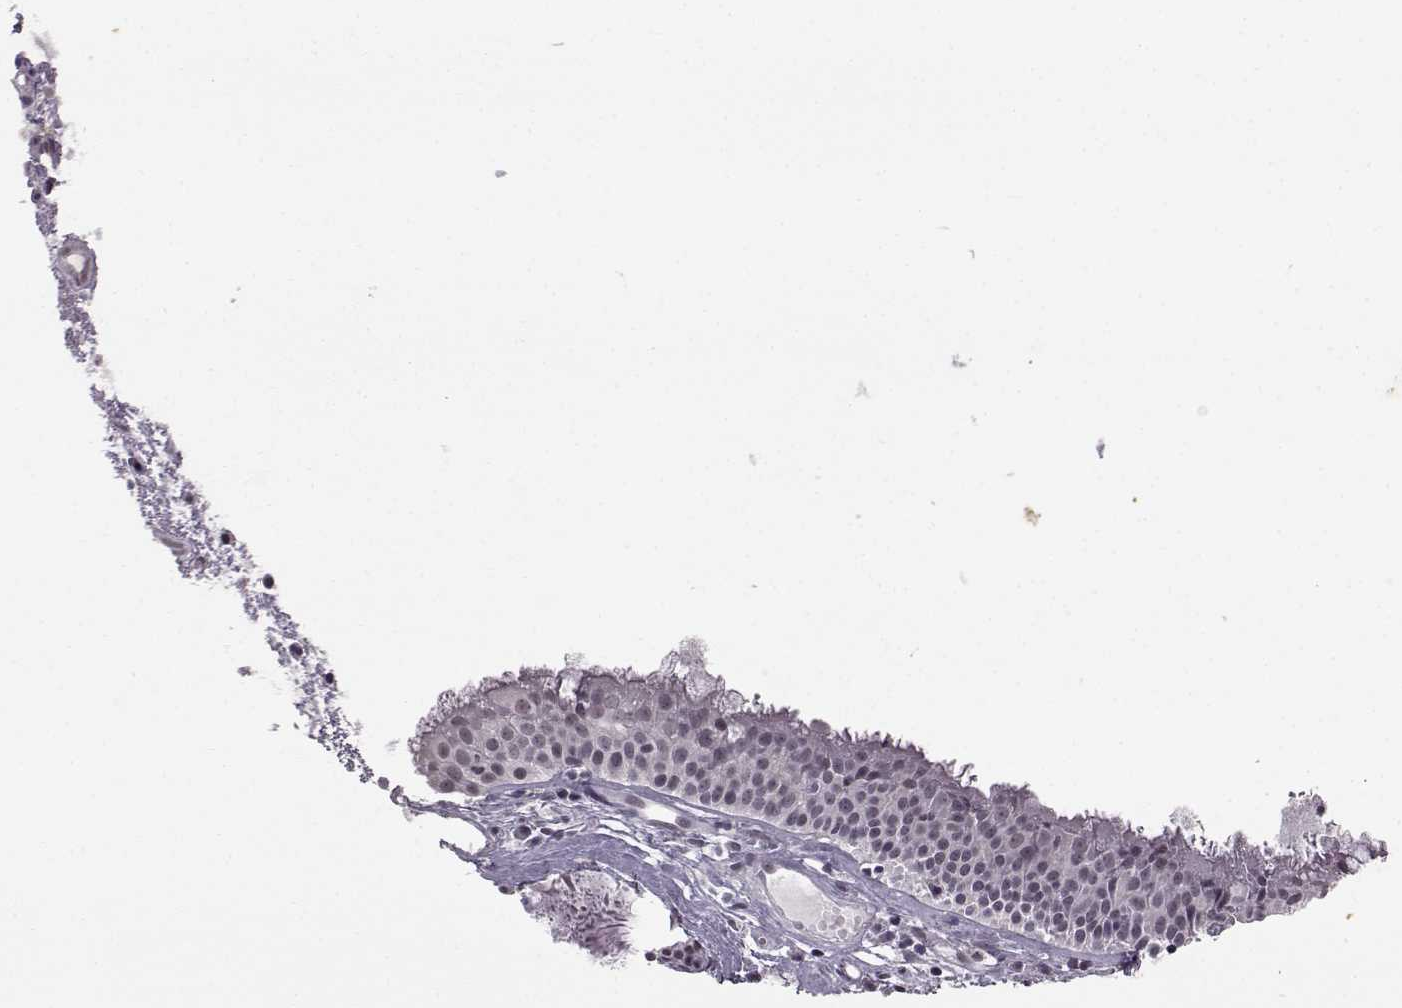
{"staining": {"intensity": "negative", "quantity": "none", "location": "none"}, "tissue": "nasopharynx", "cell_type": "Respiratory epithelial cells", "image_type": "normal", "snomed": [{"axis": "morphology", "description": "Normal tissue, NOS"}, {"axis": "topography", "description": "Nasopharynx"}], "caption": "IHC photomicrograph of unremarkable nasopharynx: human nasopharynx stained with DAB (3,3'-diaminobenzidine) exhibits no significant protein expression in respiratory epithelial cells. The staining was performed using DAB to visualize the protein expression in brown, while the nuclei were stained in blue with hematoxylin (Magnification: 20x).", "gene": "SLC28A2", "patient": {"sex": "male", "age": 31}}